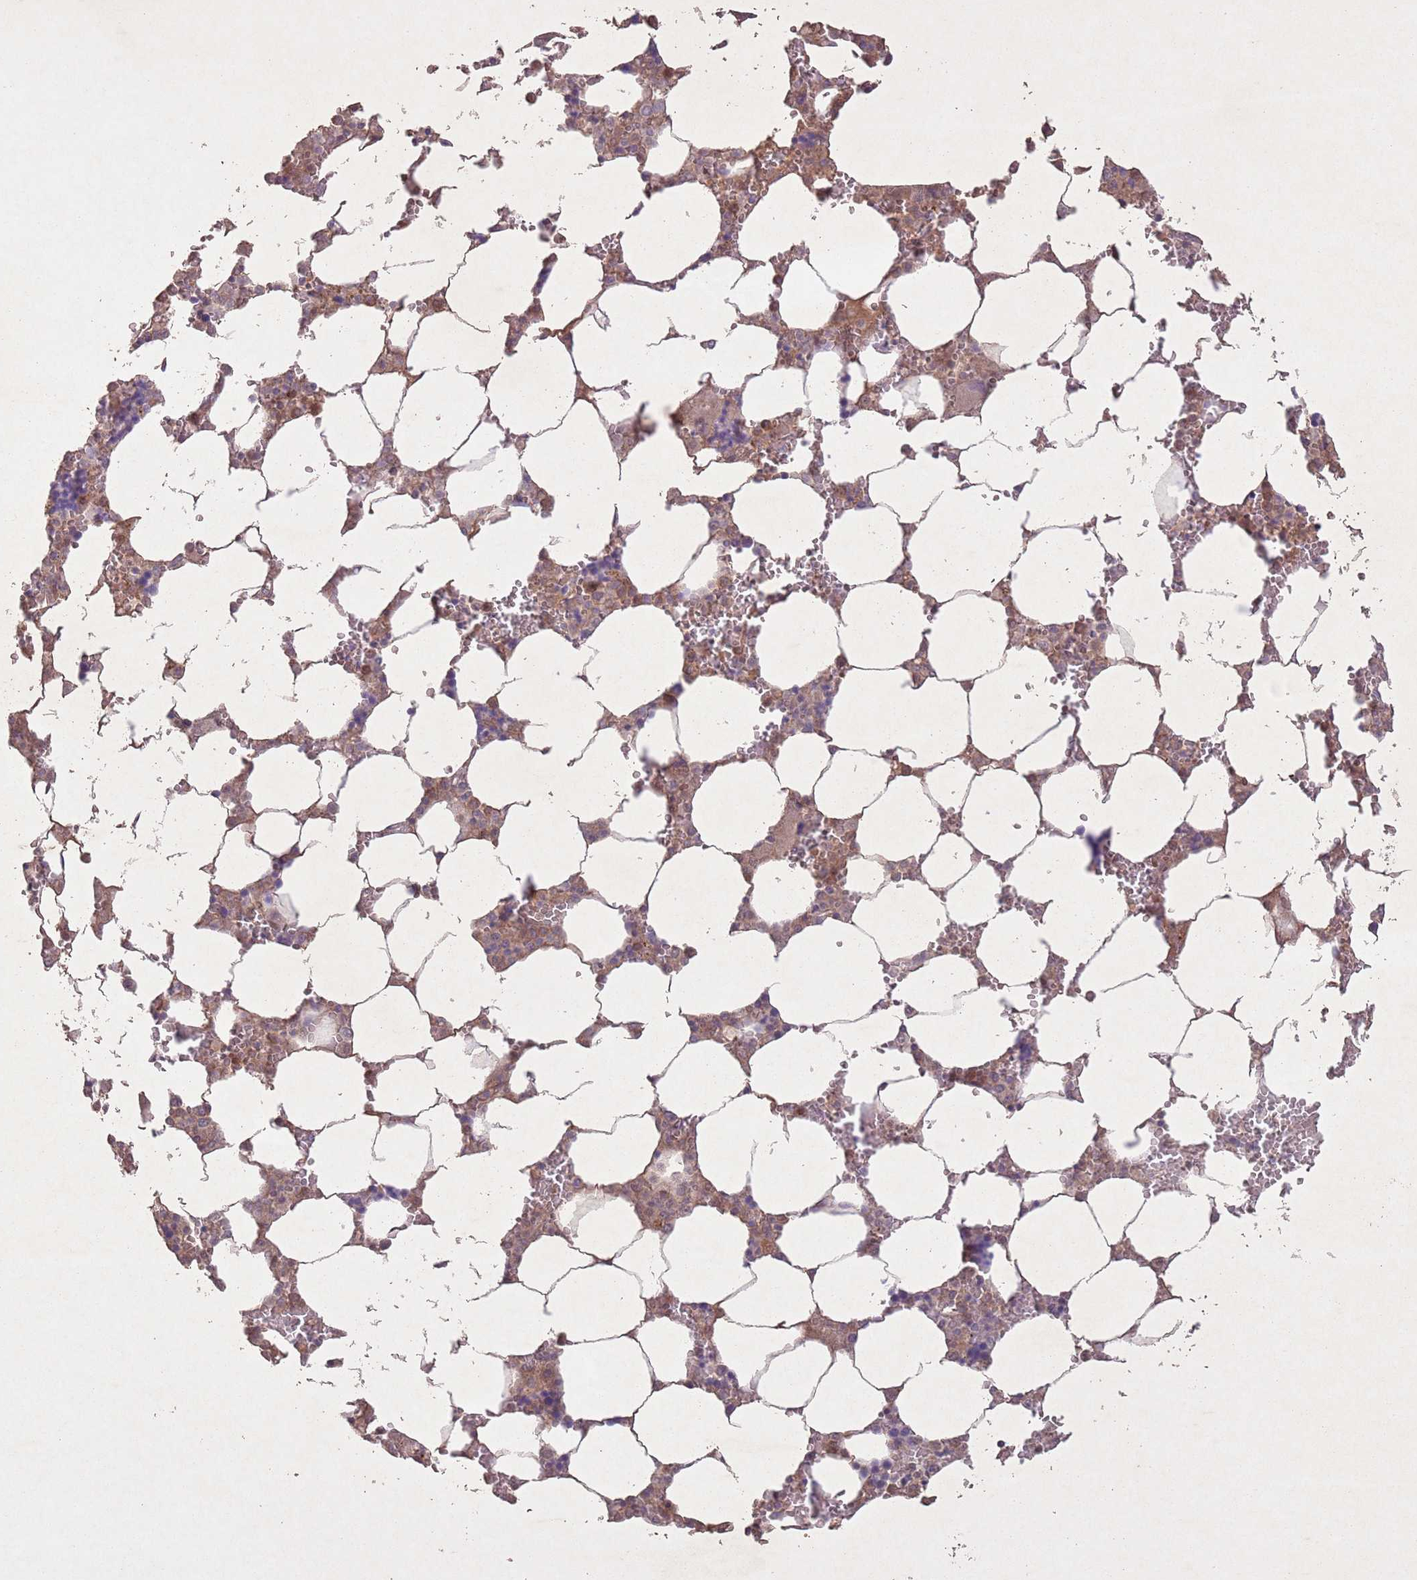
{"staining": {"intensity": "weak", "quantity": "<25%", "location": "cytoplasmic/membranous"}, "tissue": "bone marrow", "cell_type": "Hematopoietic cells", "image_type": "normal", "snomed": [{"axis": "morphology", "description": "Normal tissue, NOS"}, {"axis": "topography", "description": "Bone marrow"}], "caption": "Immunohistochemical staining of normal human bone marrow shows no significant staining in hematopoietic cells. The staining was performed using DAB (3,3'-diaminobenzidine) to visualize the protein expression in brown, while the nuclei were stained in blue with hematoxylin (Magnification: 20x).", "gene": "CCNI", "patient": {"sex": "male", "age": 64}}